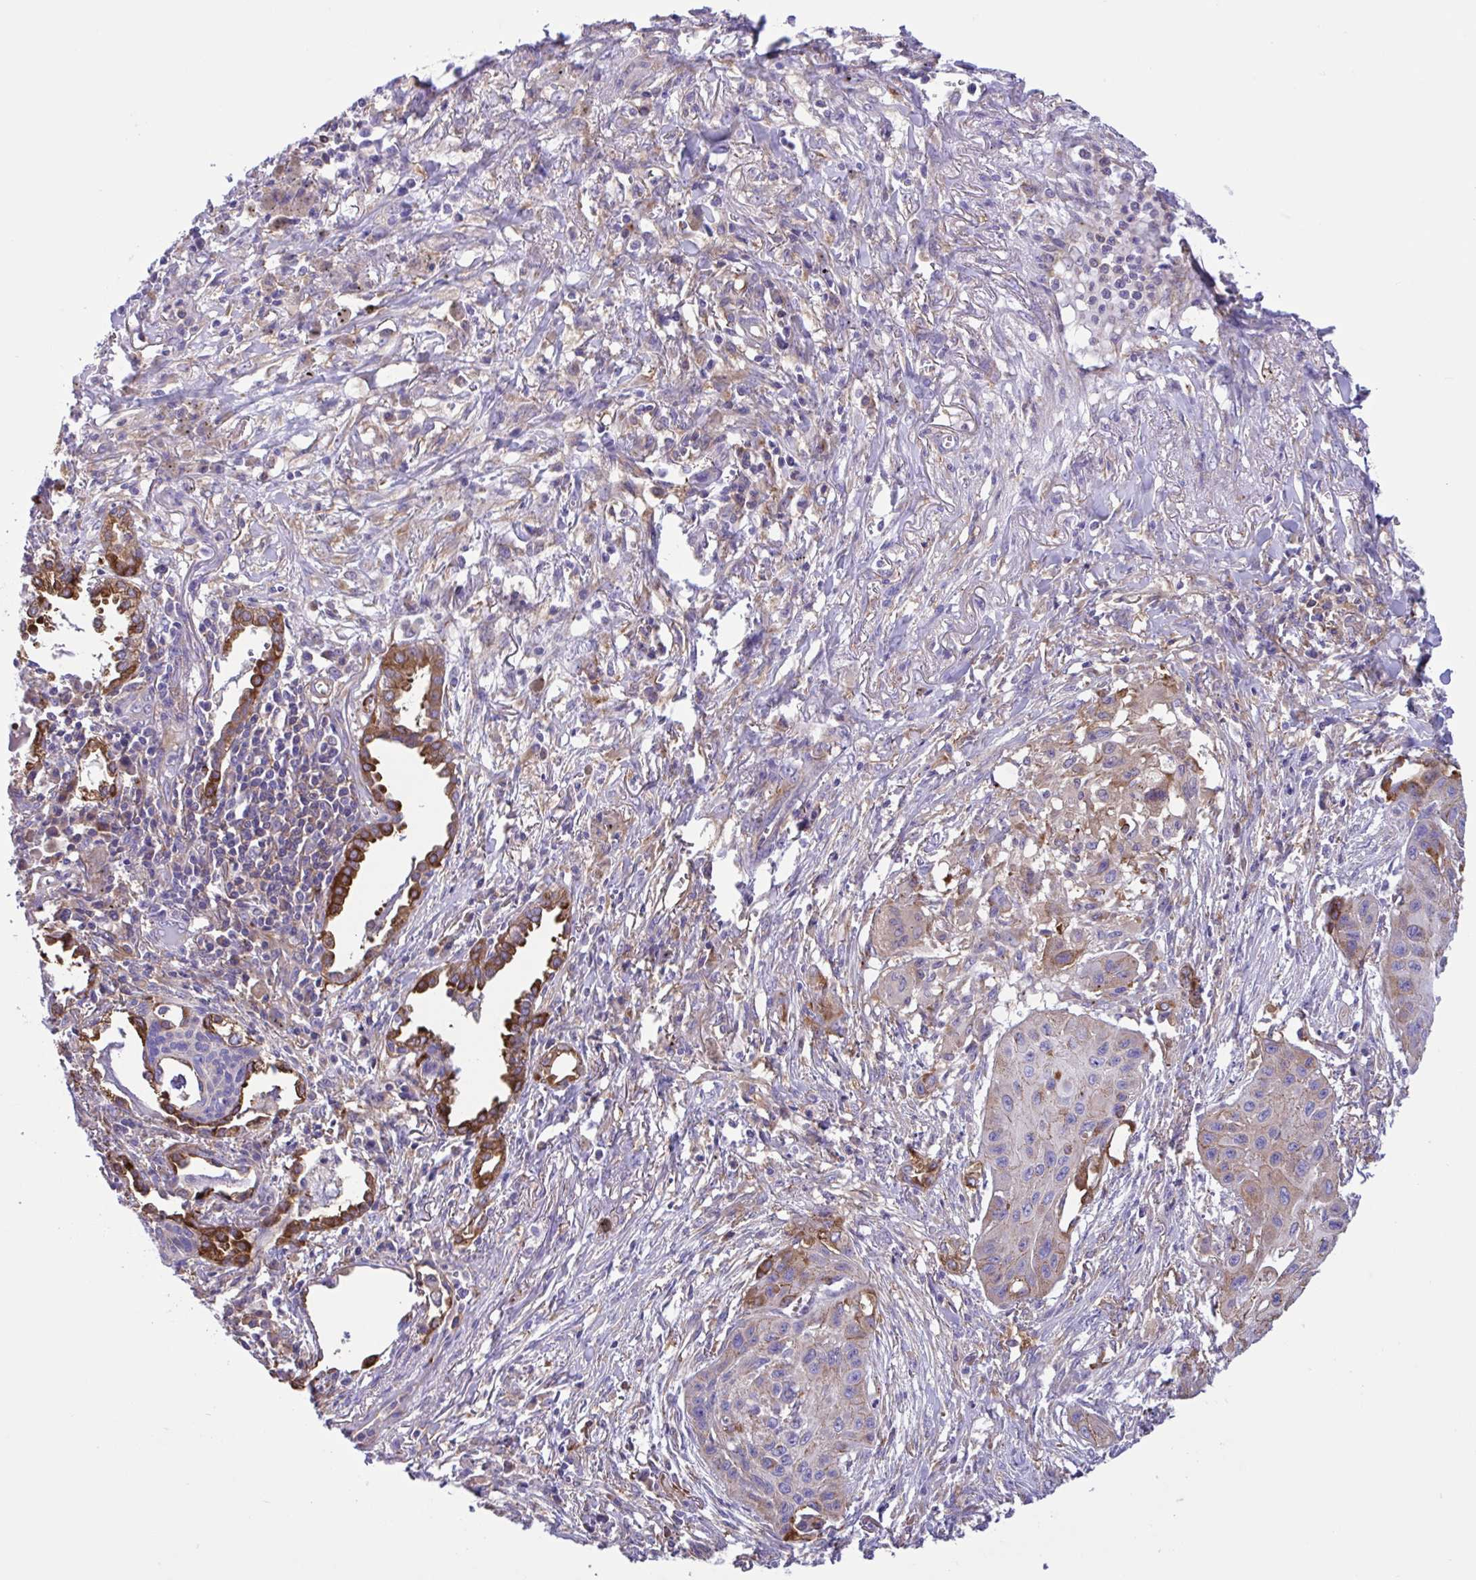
{"staining": {"intensity": "moderate", "quantity": "<25%", "location": "cytoplasmic/membranous"}, "tissue": "lung cancer", "cell_type": "Tumor cells", "image_type": "cancer", "snomed": [{"axis": "morphology", "description": "Squamous cell carcinoma, NOS"}, {"axis": "topography", "description": "Lung"}], "caption": "IHC (DAB (3,3'-diaminobenzidine)) staining of human lung squamous cell carcinoma demonstrates moderate cytoplasmic/membranous protein positivity in approximately <25% of tumor cells.", "gene": "OR51M1", "patient": {"sex": "male", "age": 71}}